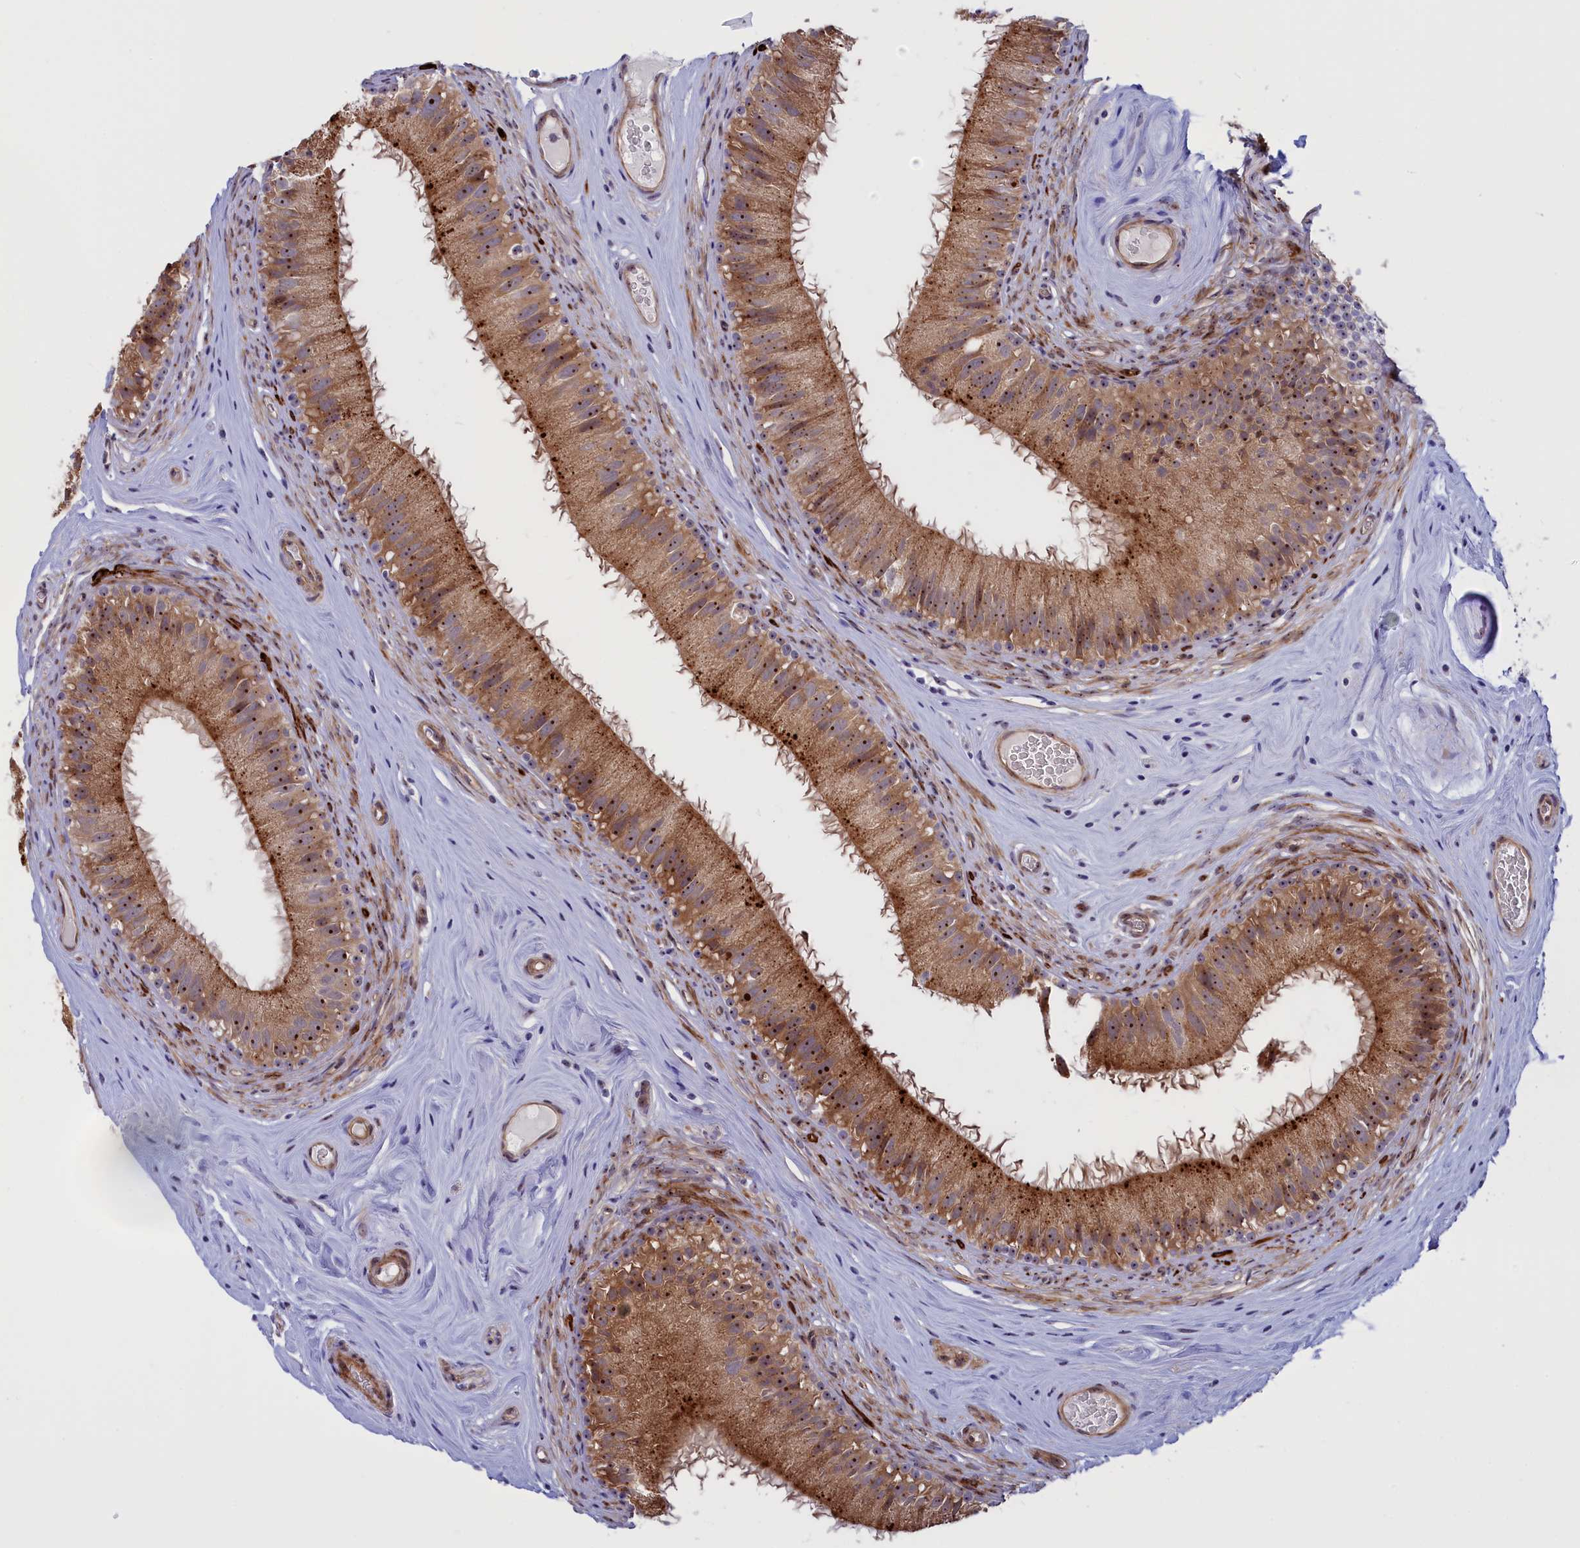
{"staining": {"intensity": "moderate", "quantity": ">75%", "location": "cytoplasmic/membranous,nuclear"}, "tissue": "epididymis", "cell_type": "Glandular cells", "image_type": "normal", "snomed": [{"axis": "morphology", "description": "Normal tissue, NOS"}, {"axis": "topography", "description": "Epididymis"}], "caption": "This is a photomicrograph of IHC staining of unremarkable epididymis, which shows moderate positivity in the cytoplasmic/membranous,nuclear of glandular cells.", "gene": "DBNDD1", "patient": {"sex": "male", "age": 45}}